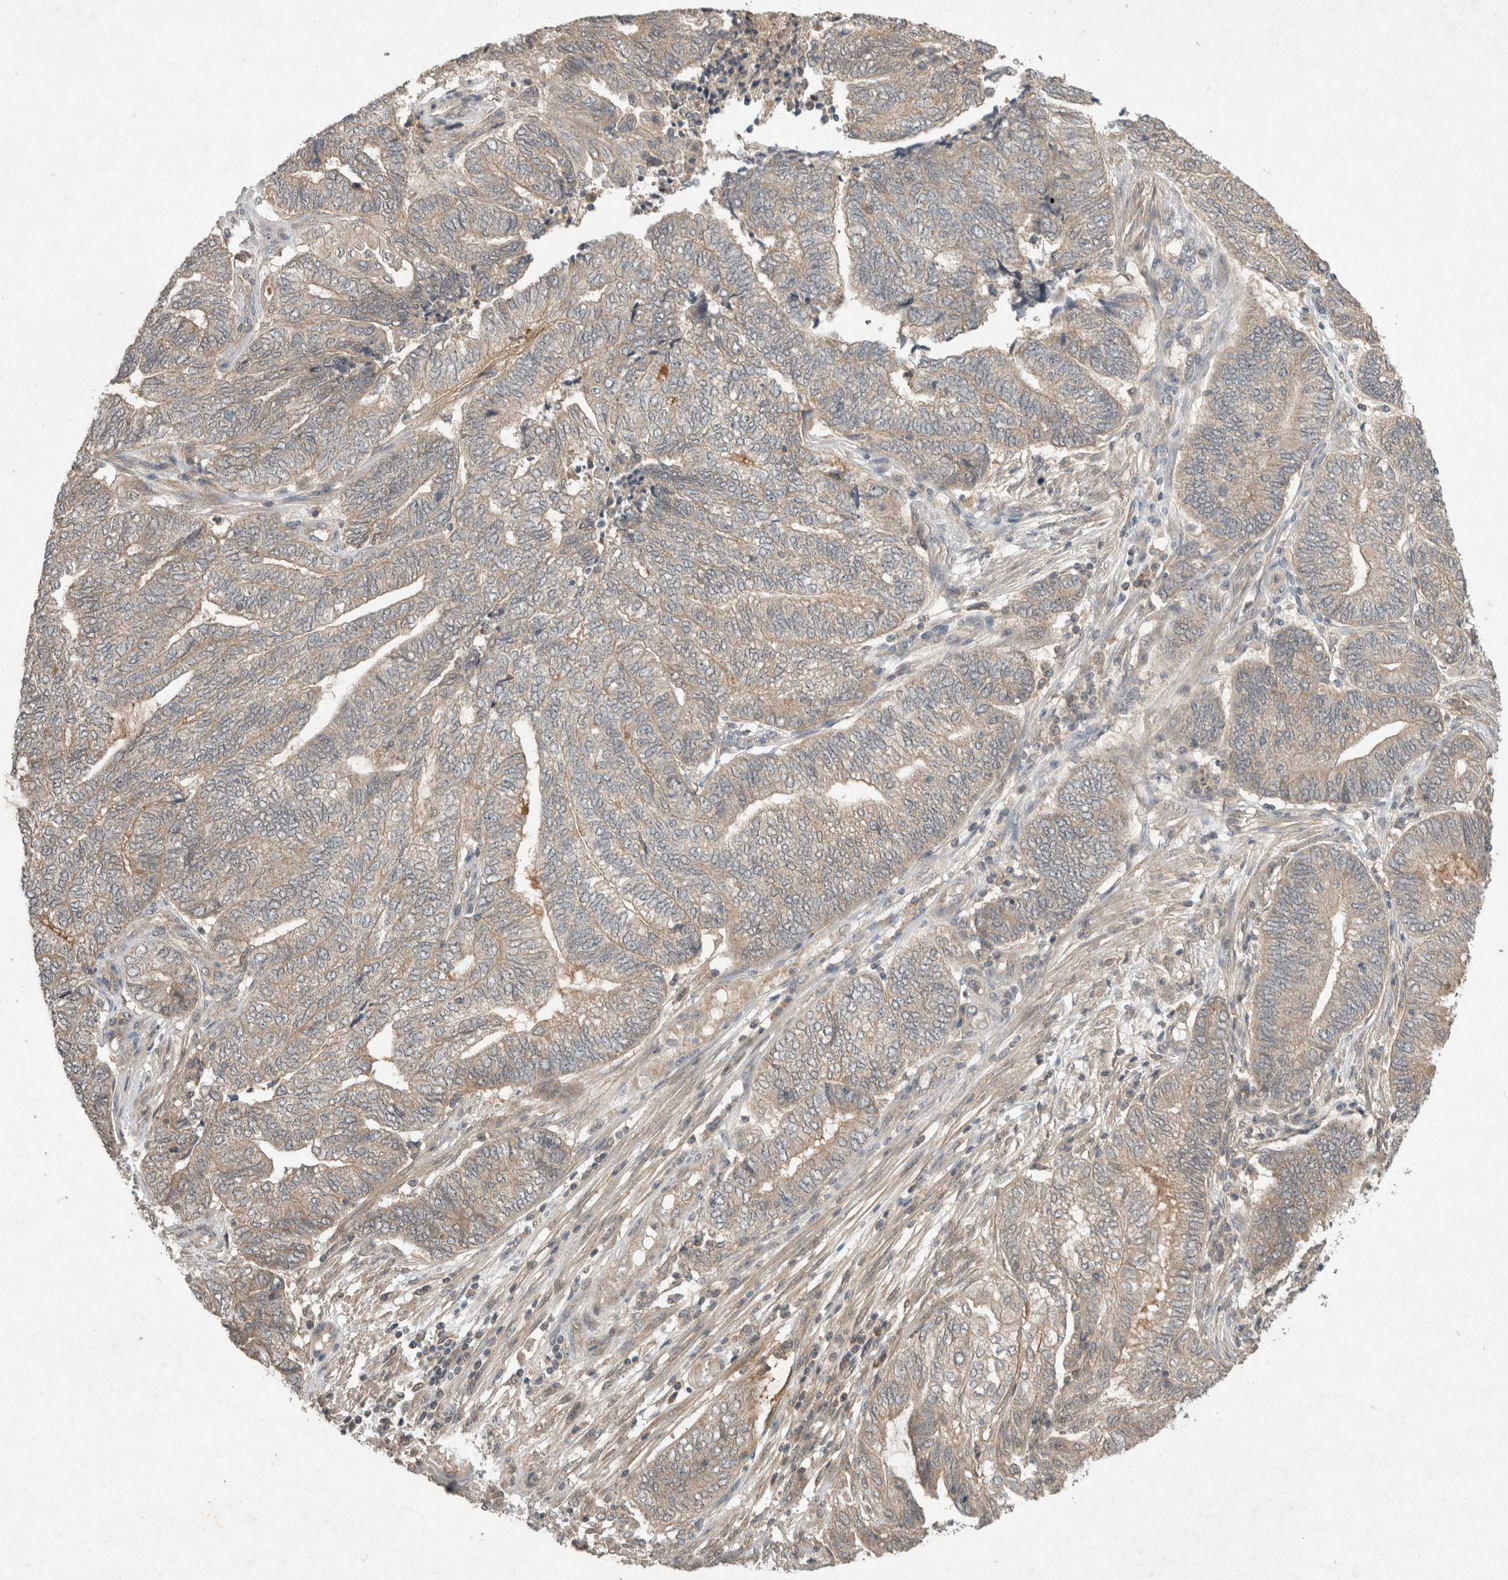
{"staining": {"intensity": "weak", "quantity": "25%-75%", "location": "cytoplasmic/membranous"}, "tissue": "endometrial cancer", "cell_type": "Tumor cells", "image_type": "cancer", "snomed": [{"axis": "morphology", "description": "Adenocarcinoma, NOS"}, {"axis": "topography", "description": "Uterus"}, {"axis": "topography", "description": "Endometrium"}], "caption": "Weak cytoplasmic/membranous staining is appreciated in about 25%-75% of tumor cells in adenocarcinoma (endometrial).", "gene": "LOXL2", "patient": {"sex": "female", "age": 70}}